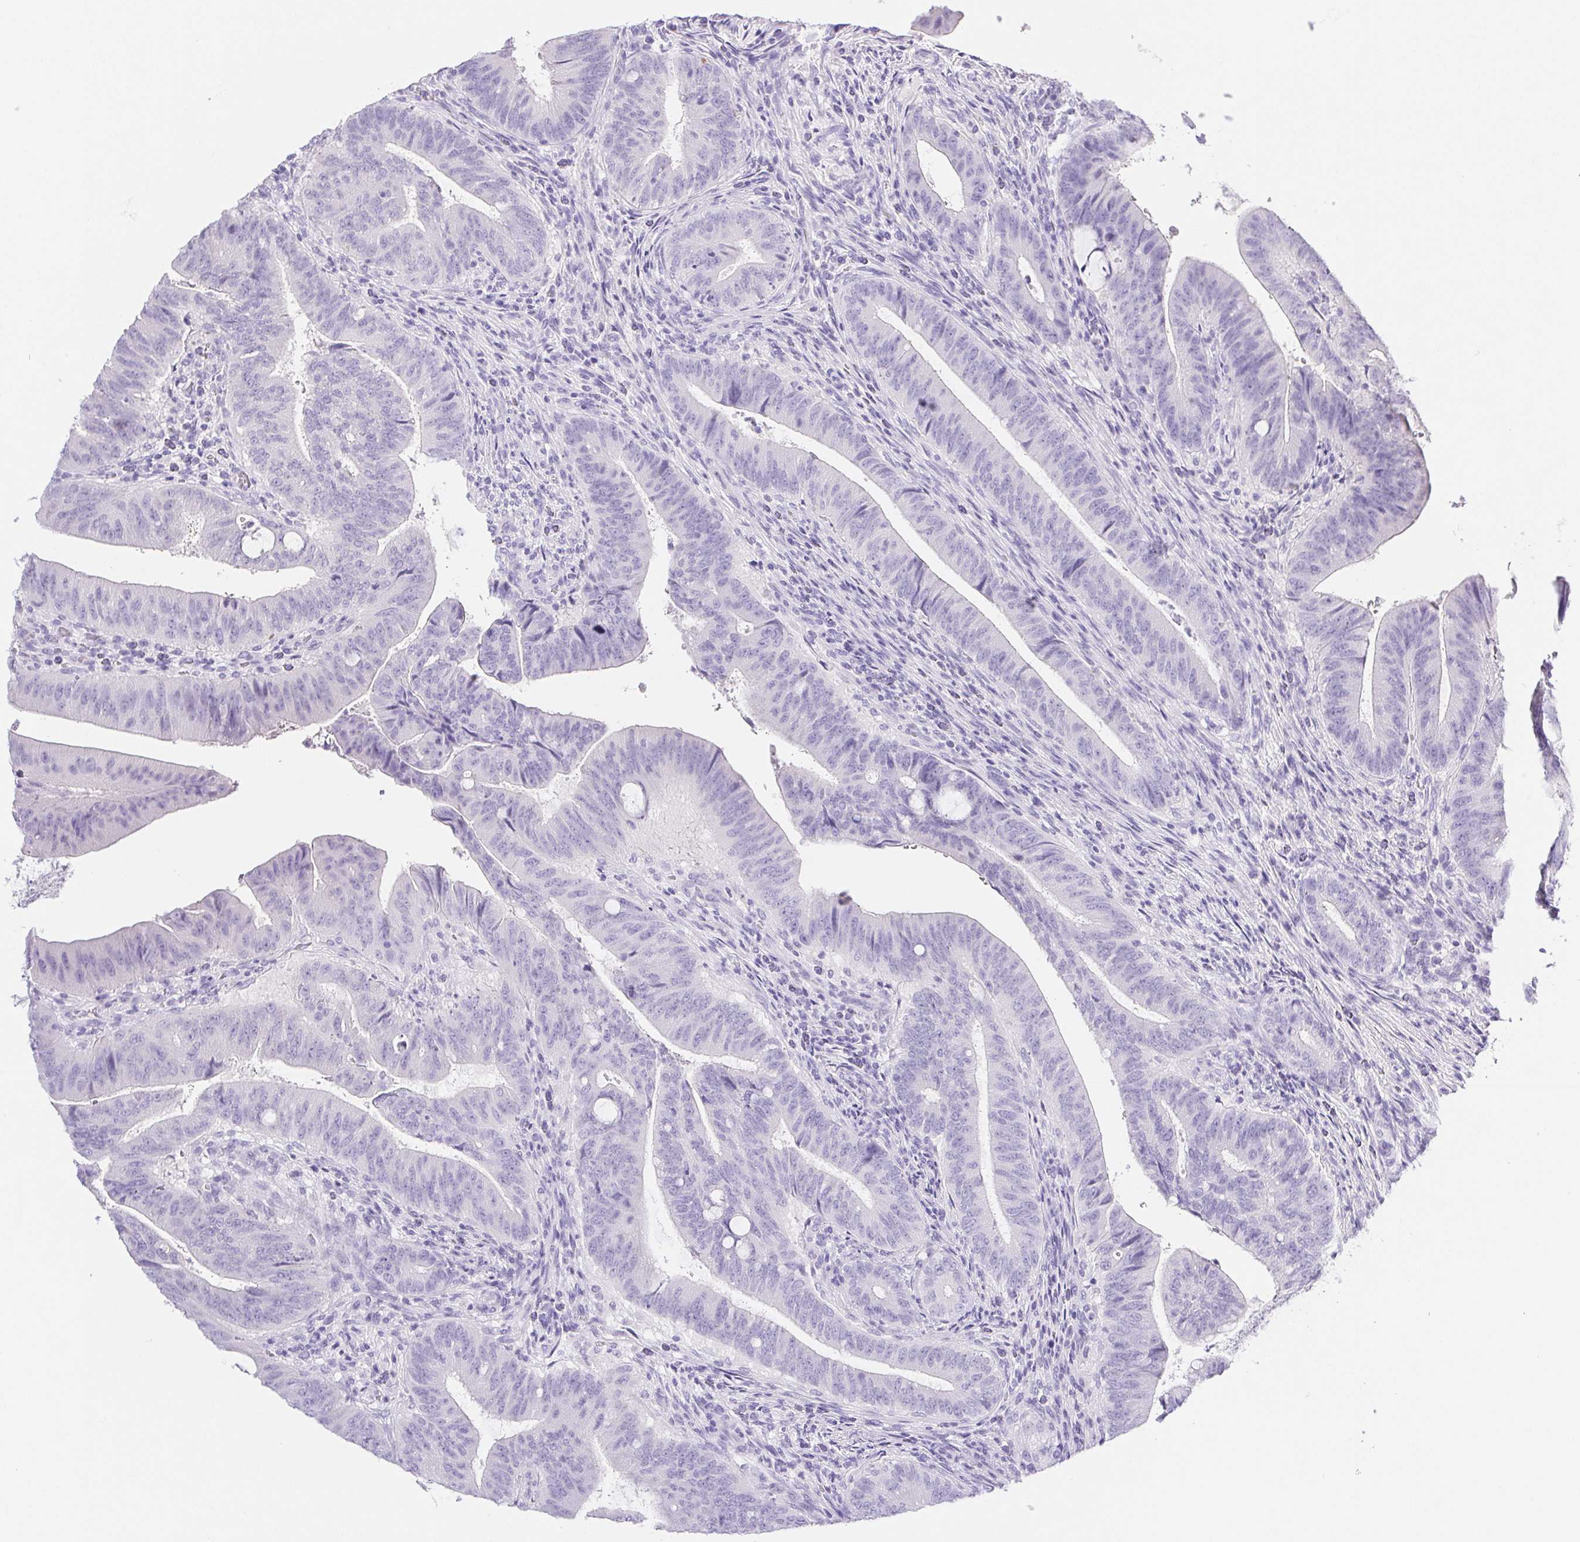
{"staining": {"intensity": "negative", "quantity": "none", "location": "none"}, "tissue": "colorectal cancer", "cell_type": "Tumor cells", "image_type": "cancer", "snomed": [{"axis": "morphology", "description": "Adenocarcinoma, NOS"}, {"axis": "topography", "description": "Colon"}], "caption": "IHC histopathology image of human colorectal adenocarcinoma stained for a protein (brown), which reveals no staining in tumor cells.", "gene": "PNLIP", "patient": {"sex": "female", "age": 43}}